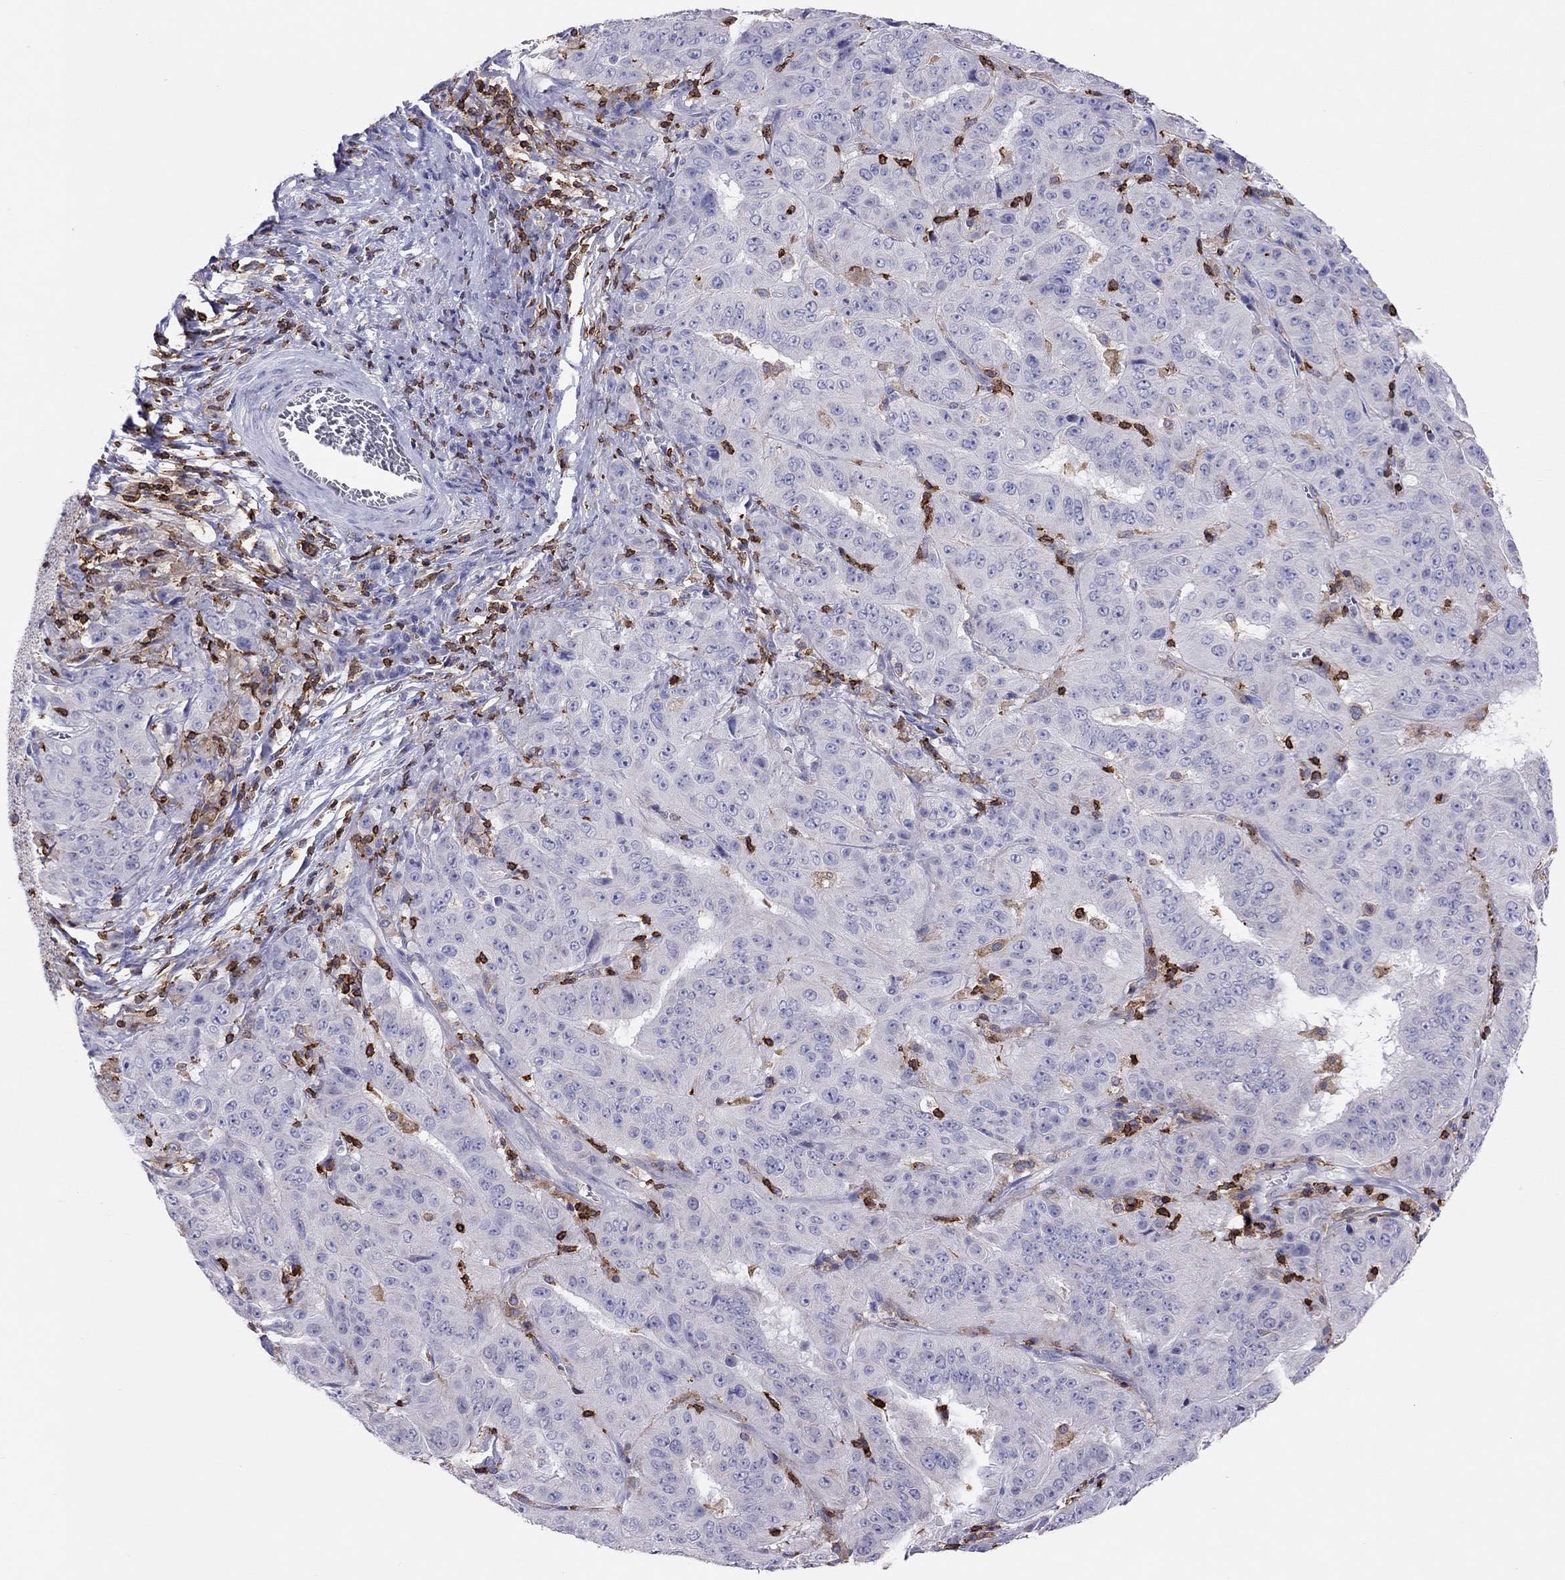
{"staining": {"intensity": "negative", "quantity": "none", "location": "none"}, "tissue": "pancreatic cancer", "cell_type": "Tumor cells", "image_type": "cancer", "snomed": [{"axis": "morphology", "description": "Adenocarcinoma, NOS"}, {"axis": "topography", "description": "Pancreas"}], "caption": "Immunohistochemical staining of human adenocarcinoma (pancreatic) displays no significant expression in tumor cells.", "gene": "MND1", "patient": {"sex": "male", "age": 63}}